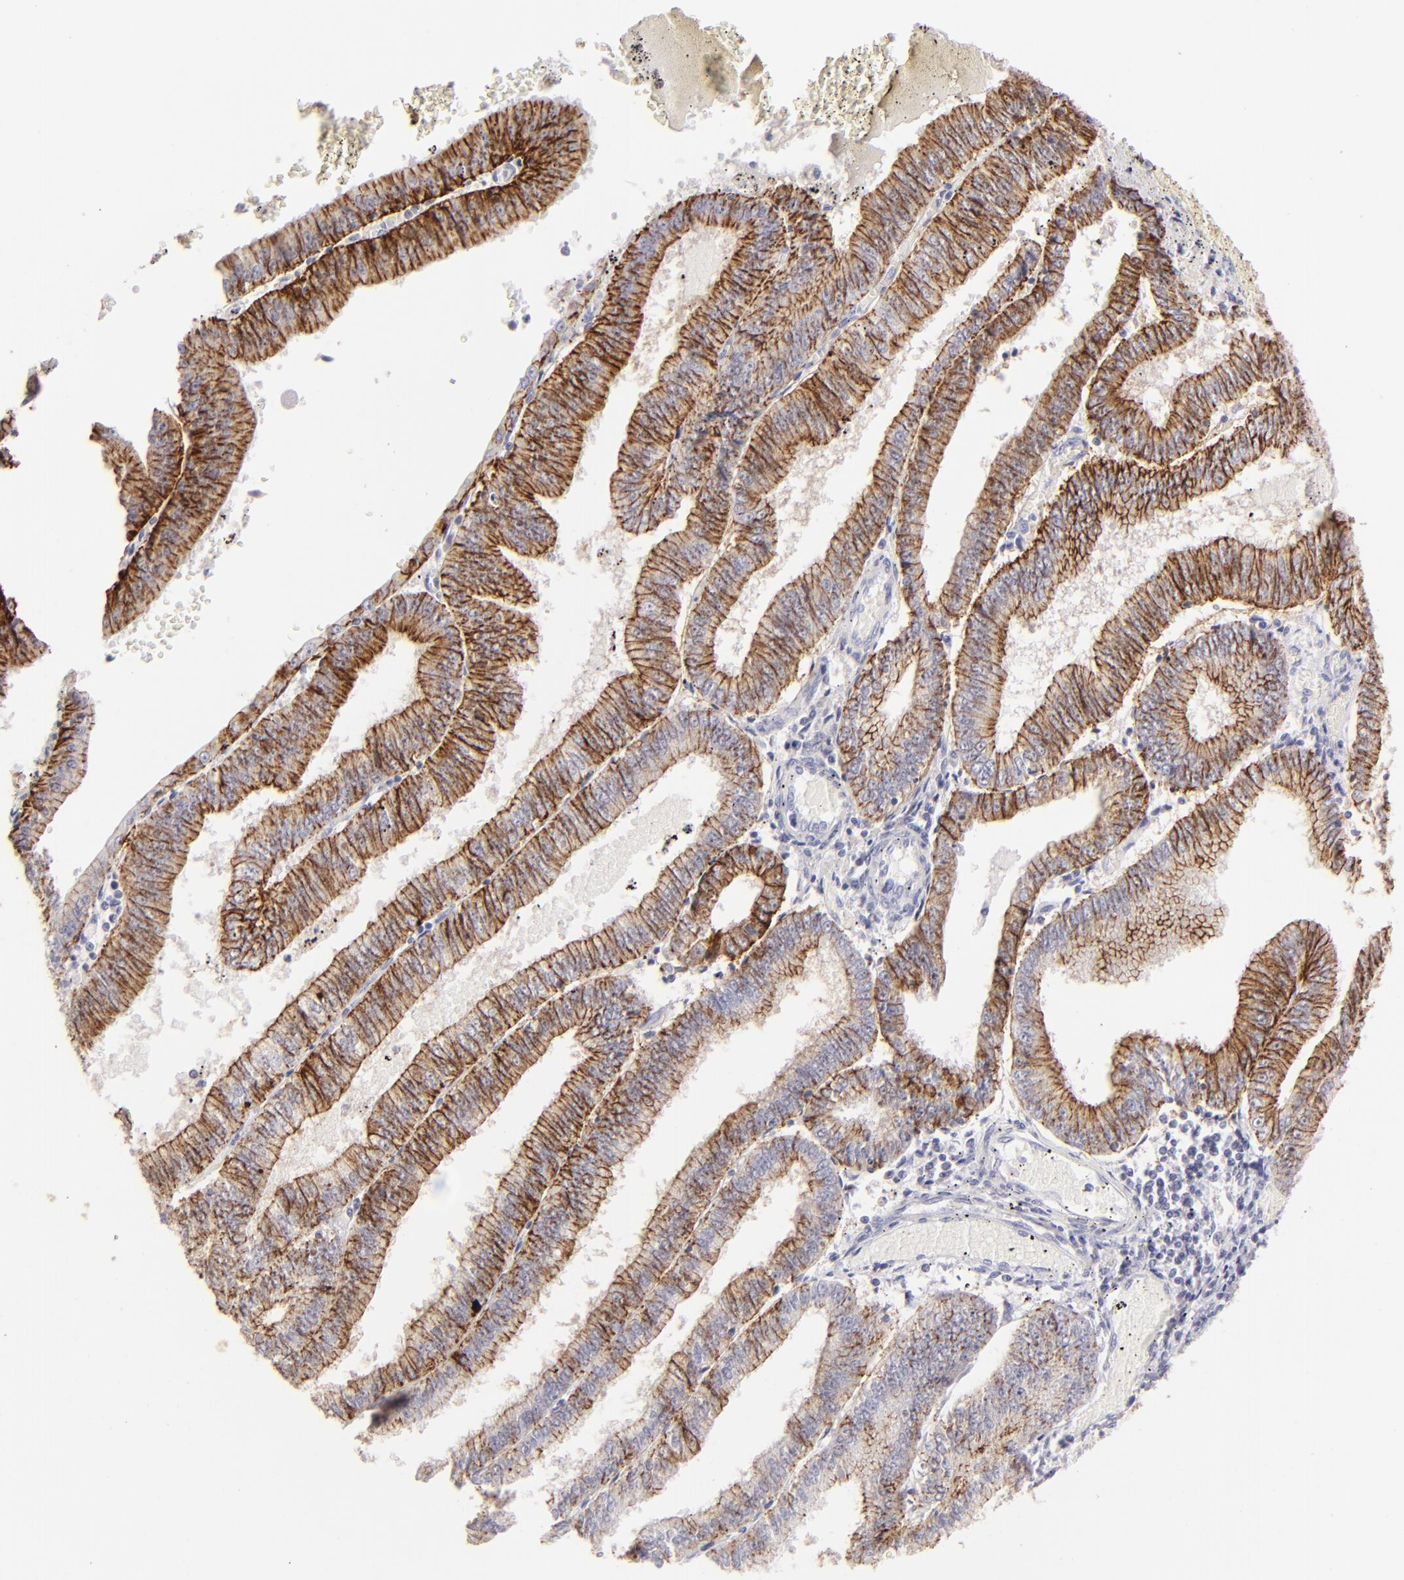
{"staining": {"intensity": "moderate", "quantity": ">75%", "location": "cytoplasmic/membranous"}, "tissue": "endometrial cancer", "cell_type": "Tumor cells", "image_type": "cancer", "snomed": [{"axis": "morphology", "description": "Adenocarcinoma, NOS"}, {"axis": "topography", "description": "Endometrium"}], "caption": "Endometrial adenocarcinoma stained for a protein displays moderate cytoplasmic/membranous positivity in tumor cells.", "gene": "CLDN4", "patient": {"sex": "female", "age": 66}}